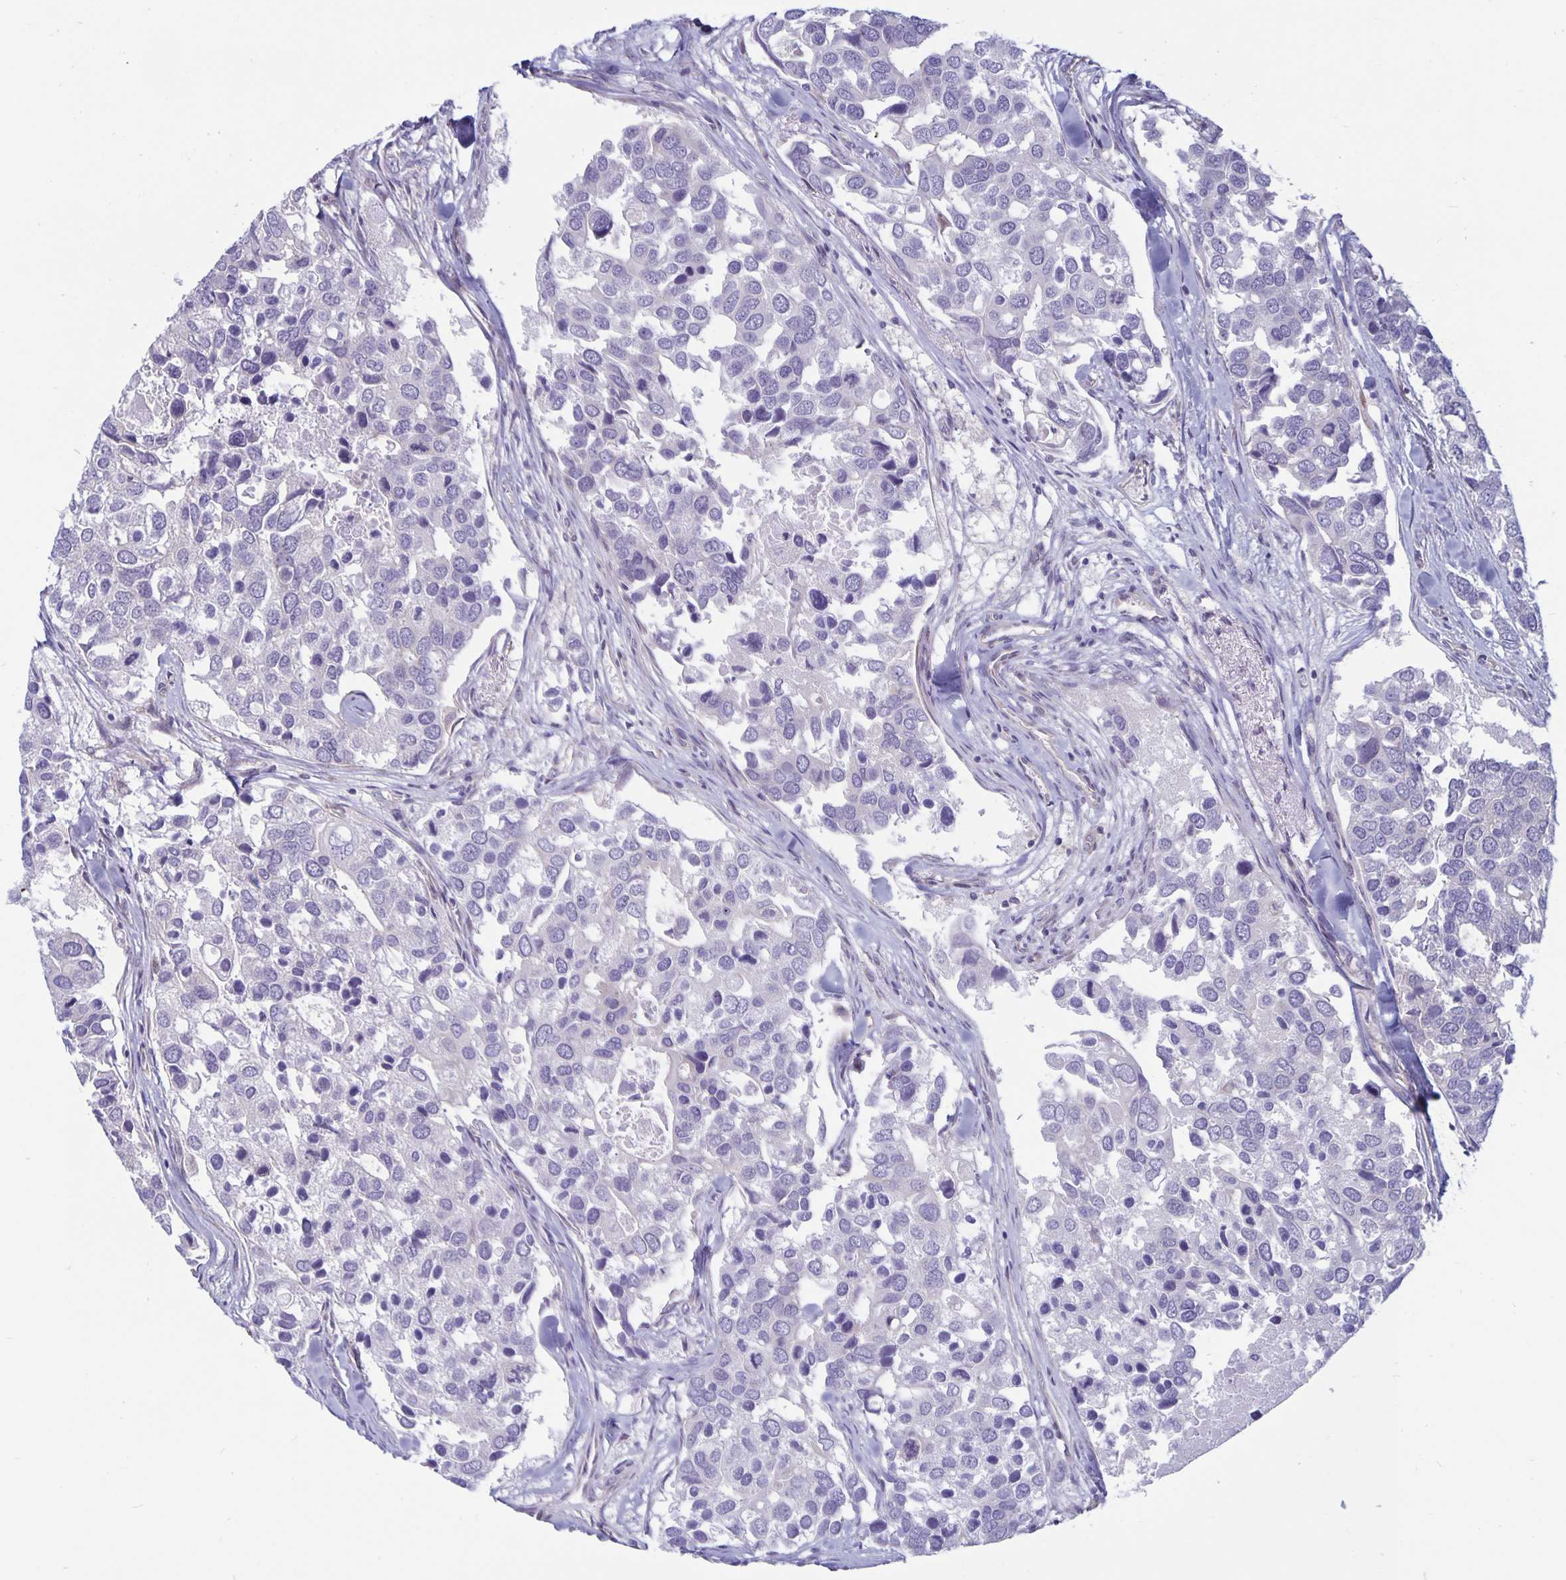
{"staining": {"intensity": "negative", "quantity": "none", "location": "none"}, "tissue": "breast cancer", "cell_type": "Tumor cells", "image_type": "cancer", "snomed": [{"axis": "morphology", "description": "Duct carcinoma"}, {"axis": "topography", "description": "Breast"}], "caption": "Immunohistochemistry of human breast cancer exhibits no staining in tumor cells.", "gene": "PLCB3", "patient": {"sex": "female", "age": 83}}